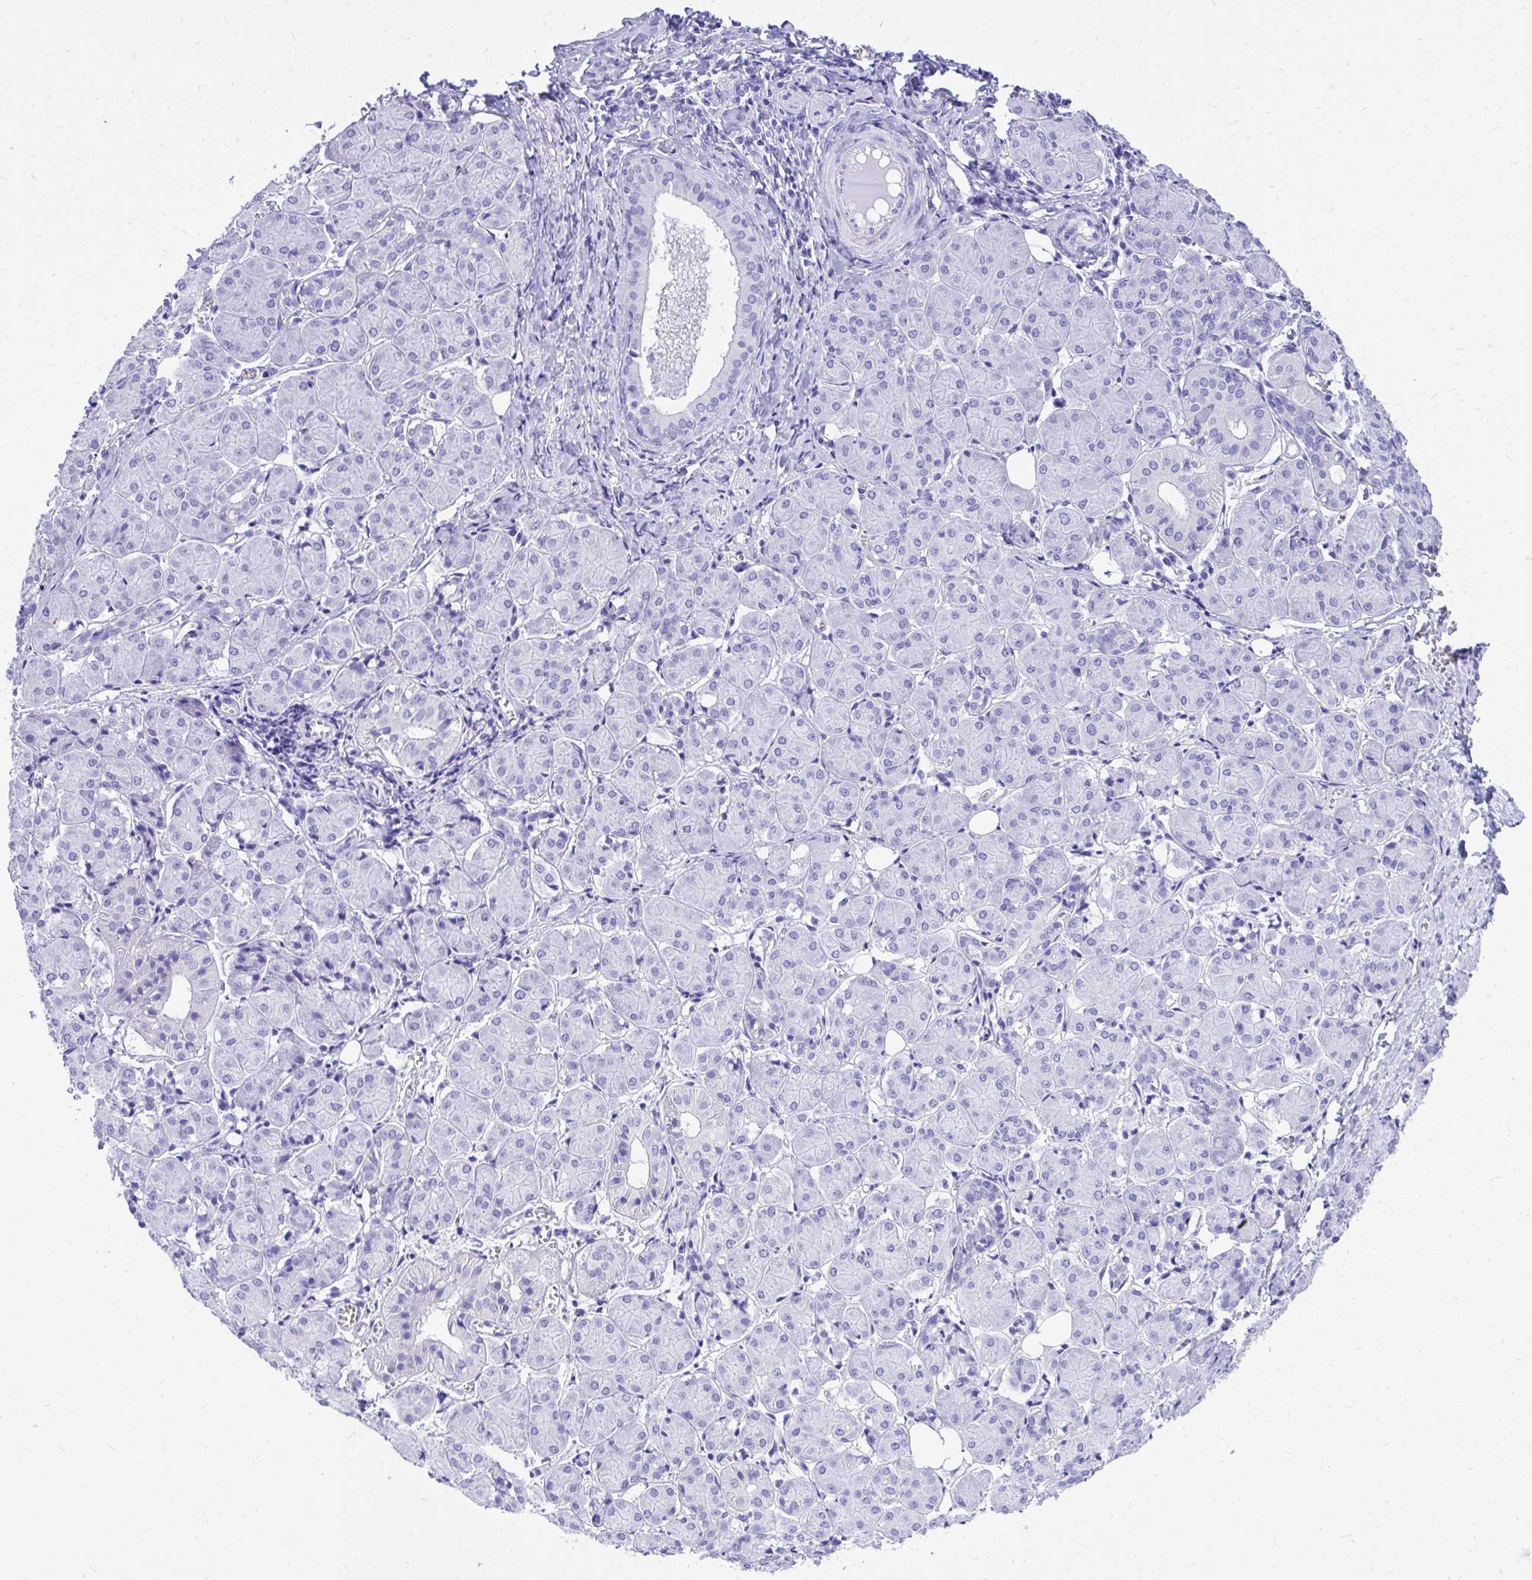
{"staining": {"intensity": "negative", "quantity": "none", "location": "none"}, "tissue": "salivary gland", "cell_type": "Glandular cells", "image_type": "normal", "snomed": [{"axis": "morphology", "description": "Normal tissue, NOS"}, {"axis": "morphology", "description": "Inflammation, NOS"}, {"axis": "topography", "description": "Lymph node"}, {"axis": "topography", "description": "Salivary gland"}], "caption": "This micrograph is of unremarkable salivary gland stained with immunohistochemistry (IHC) to label a protein in brown with the nuclei are counter-stained blue. There is no positivity in glandular cells.", "gene": "MON1A", "patient": {"sex": "male", "age": 3}}